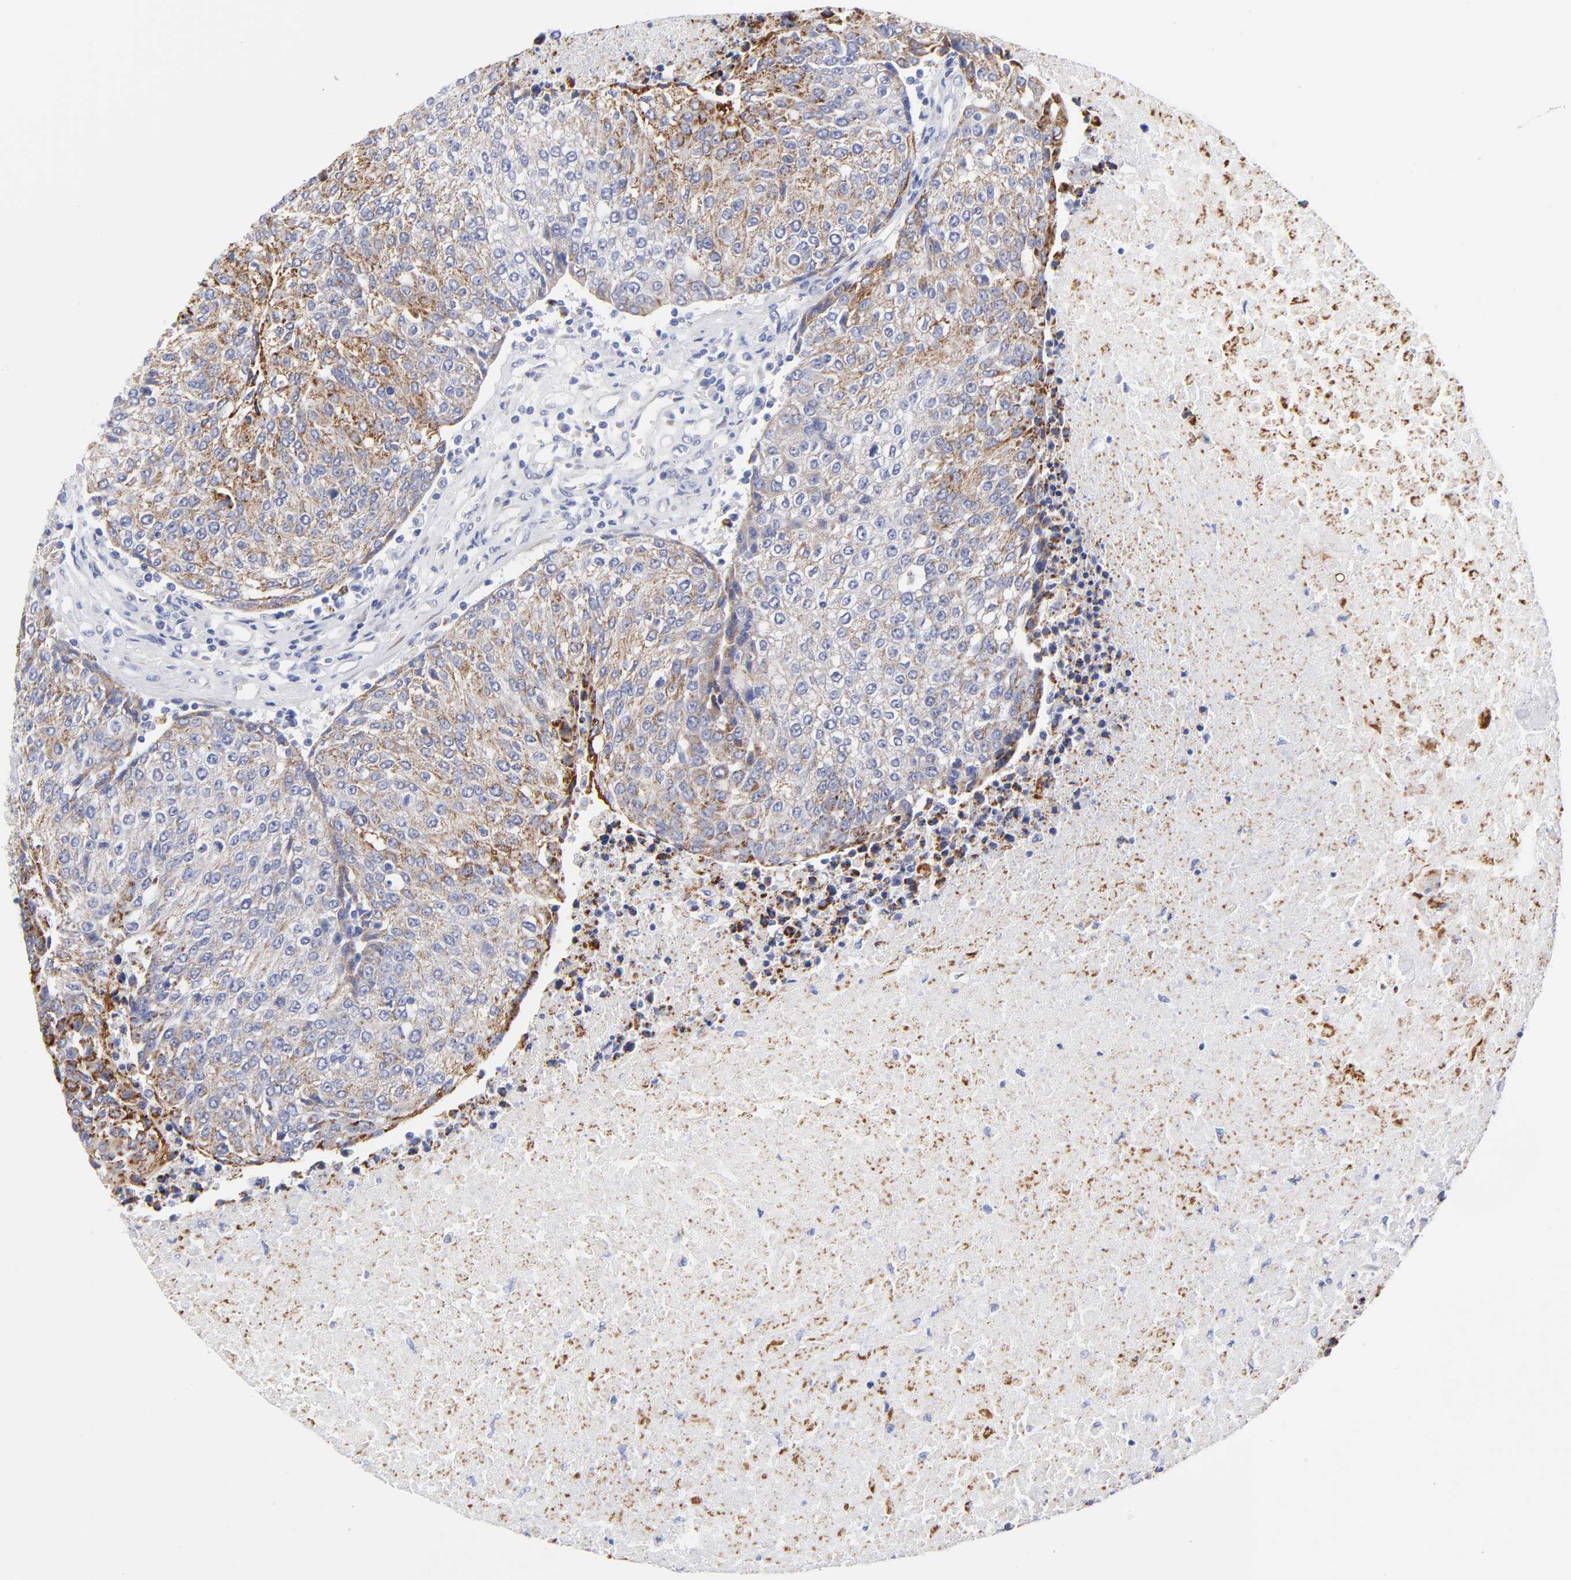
{"staining": {"intensity": "moderate", "quantity": ">75%", "location": "cytoplasmic/membranous"}, "tissue": "urothelial cancer", "cell_type": "Tumor cells", "image_type": "cancer", "snomed": [{"axis": "morphology", "description": "Urothelial carcinoma, High grade"}, {"axis": "topography", "description": "Urinary bladder"}], "caption": "A brown stain highlights moderate cytoplasmic/membranous staining of a protein in human urothelial carcinoma (high-grade) tumor cells.", "gene": "DUSP9", "patient": {"sex": "female", "age": 85}}